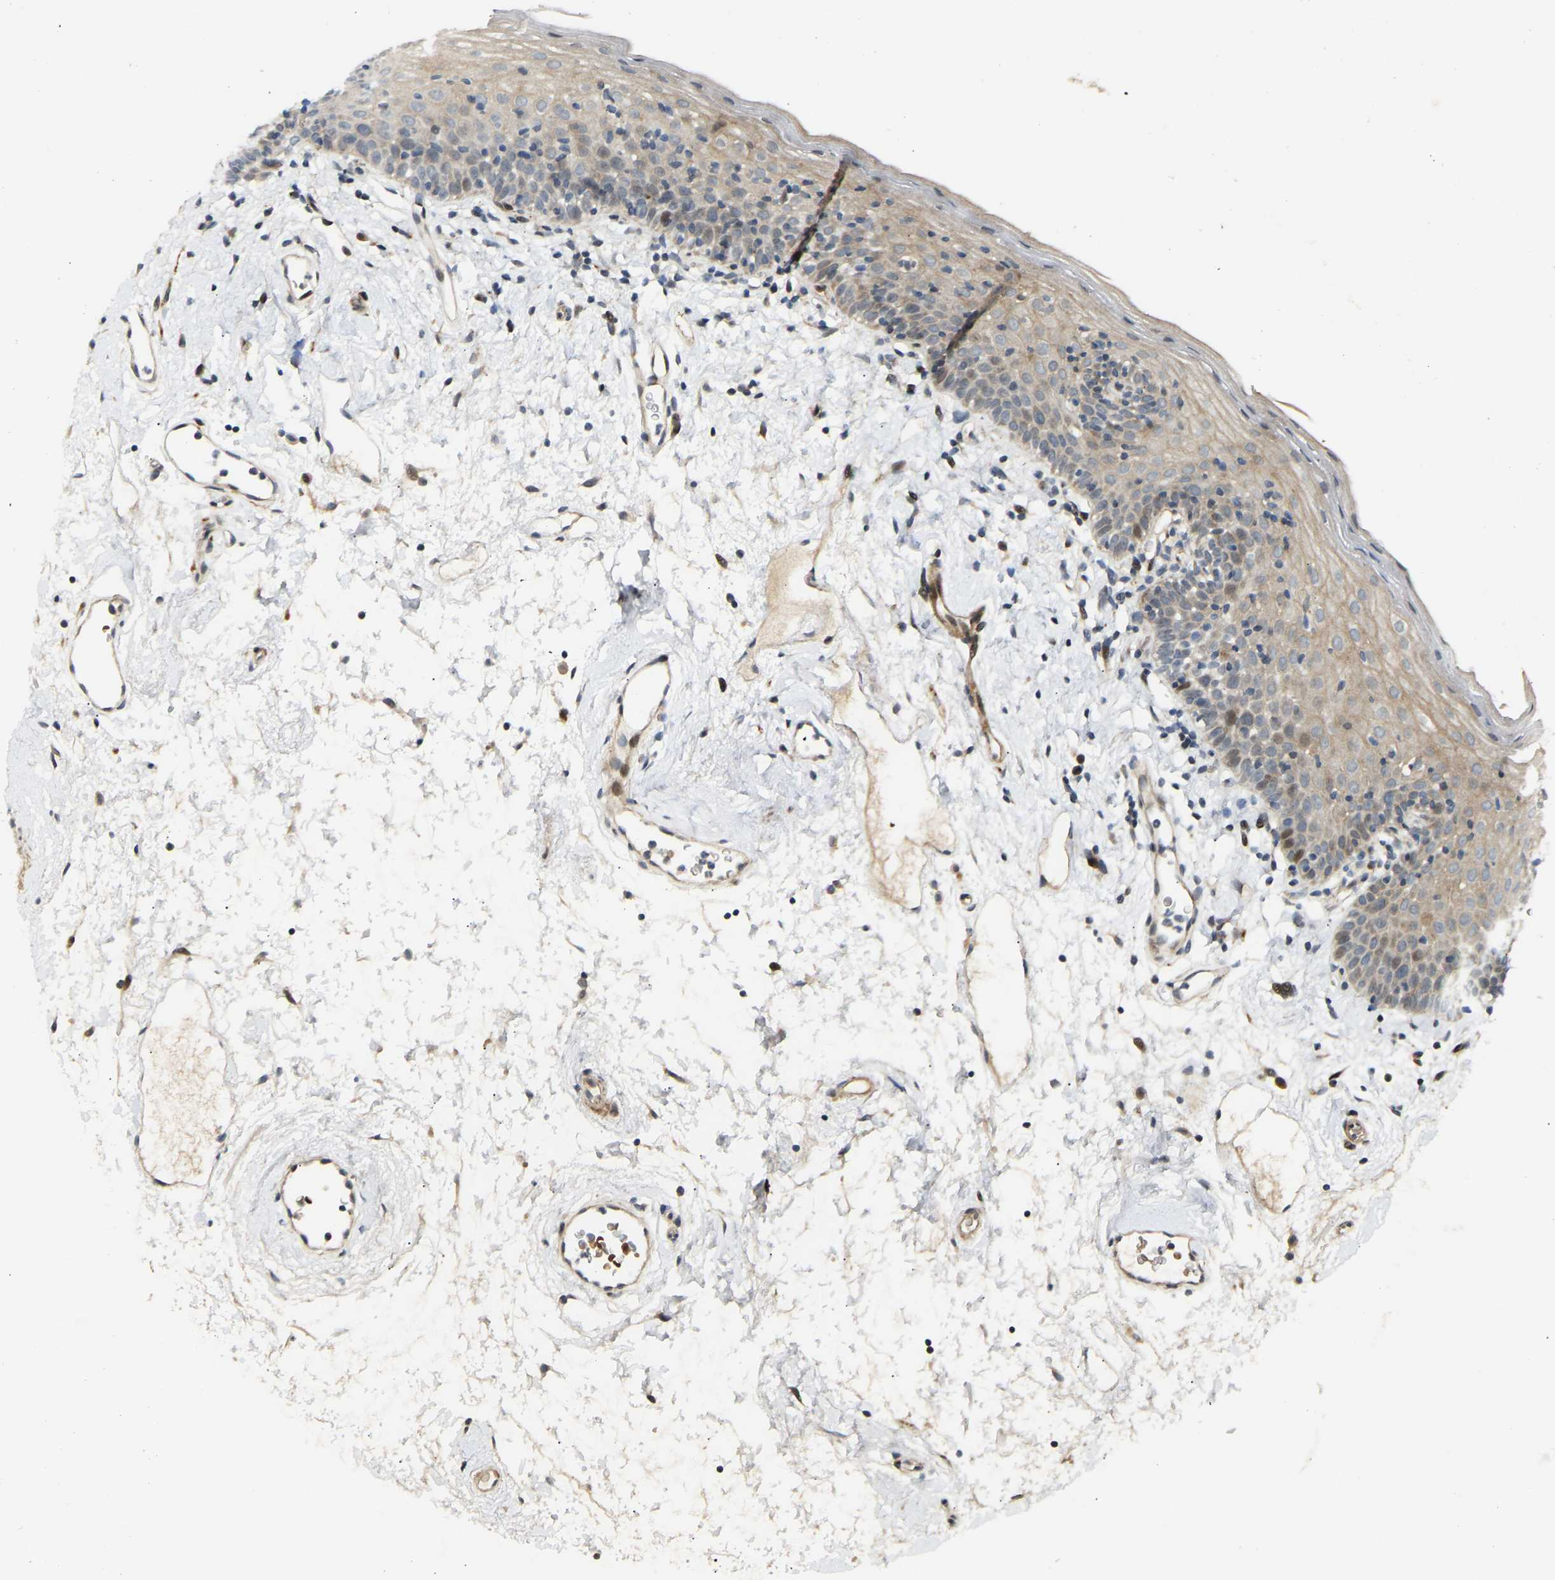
{"staining": {"intensity": "weak", "quantity": ">75%", "location": "cytoplasmic/membranous,nuclear"}, "tissue": "oral mucosa", "cell_type": "Squamous epithelial cells", "image_type": "normal", "snomed": [{"axis": "morphology", "description": "Normal tissue, NOS"}, {"axis": "topography", "description": "Oral tissue"}], "caption": "This micrograph demonstrates immunohistochemistry staining of benign oral mucosa, with low weak cytoplasmic/membranous,nuclear staining in about >75% of squamous epithelial cells.", "gene": "POGLUT2", "patient": {"sex": "male", "age": 66}}